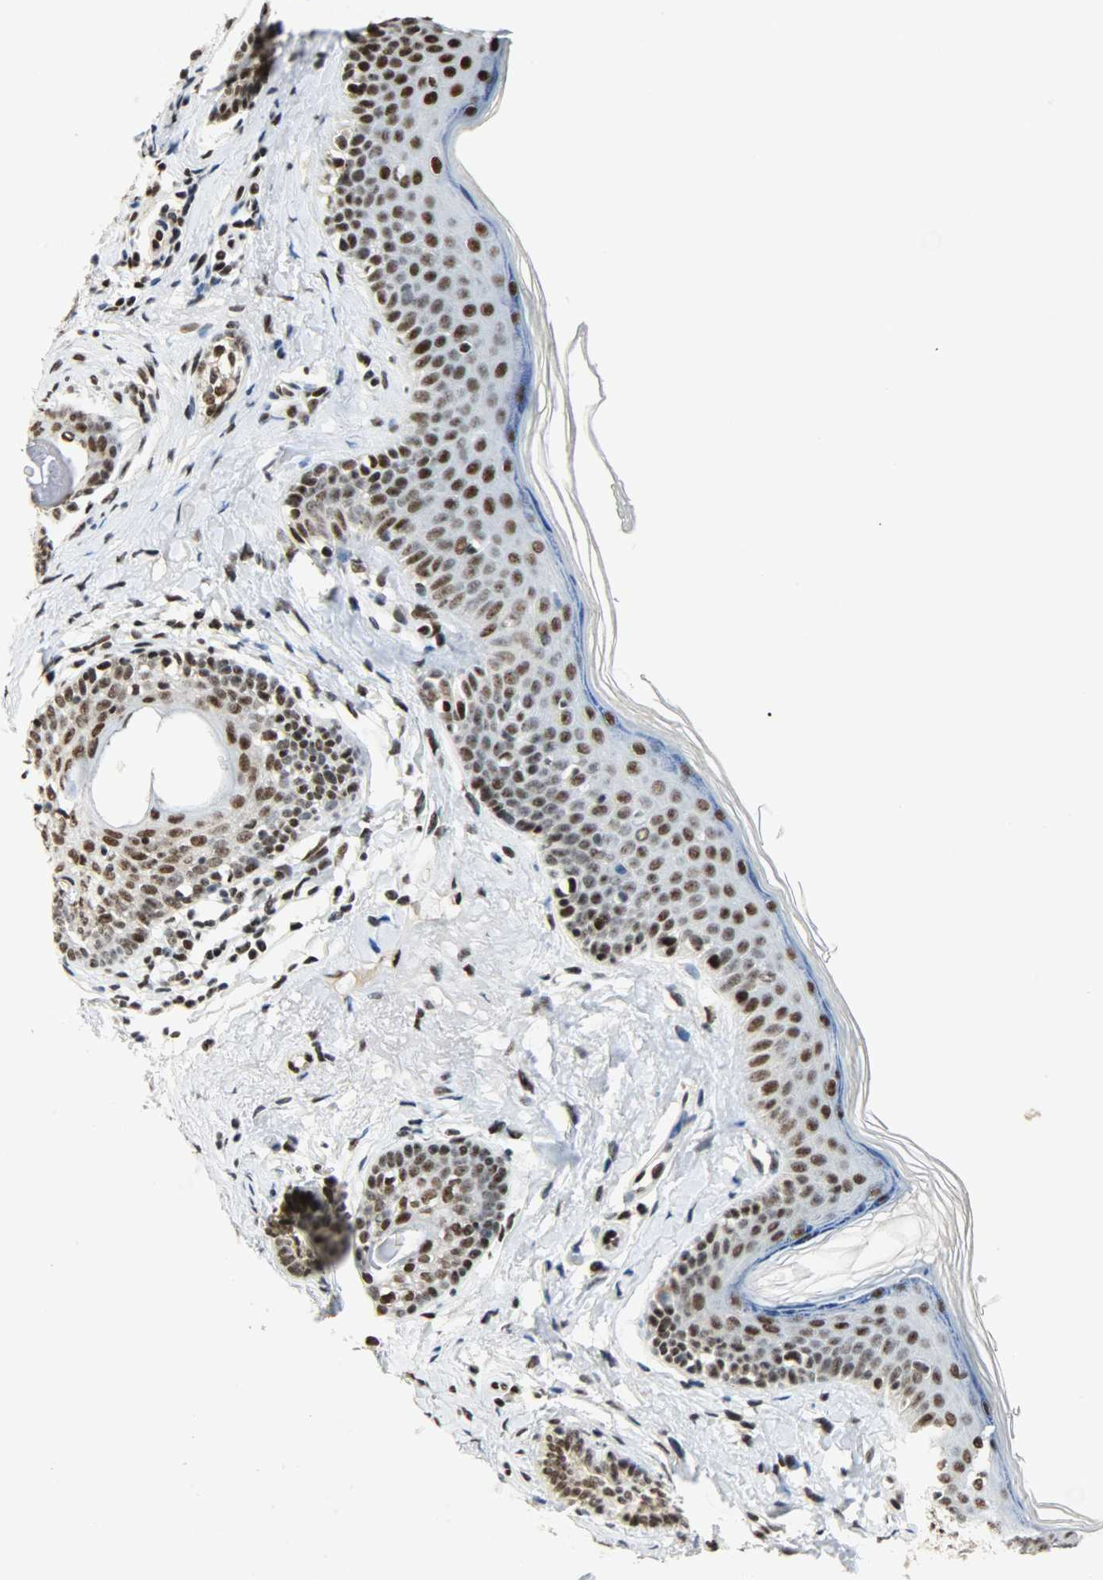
{"staining": {"intensity": "strong", "quantity": ">75%", "location": "nuclear"}, "tissue": "skin cancer", "cell_type": "Tumor cells", "image_type": "cancer", "snomed": [{"axis": "morphology", "description": "Normal tissue, NOS"}, {"axis": "morphology", "description": "Basal cell carcinoma"}, {"axis": "topography", "description": "Skin"}], "caption": "Skin cancer stained with a protein marker displays strong staining in tumor cells.", "gene": "SSB", "patient": {"sex": "female", "age": 69}}